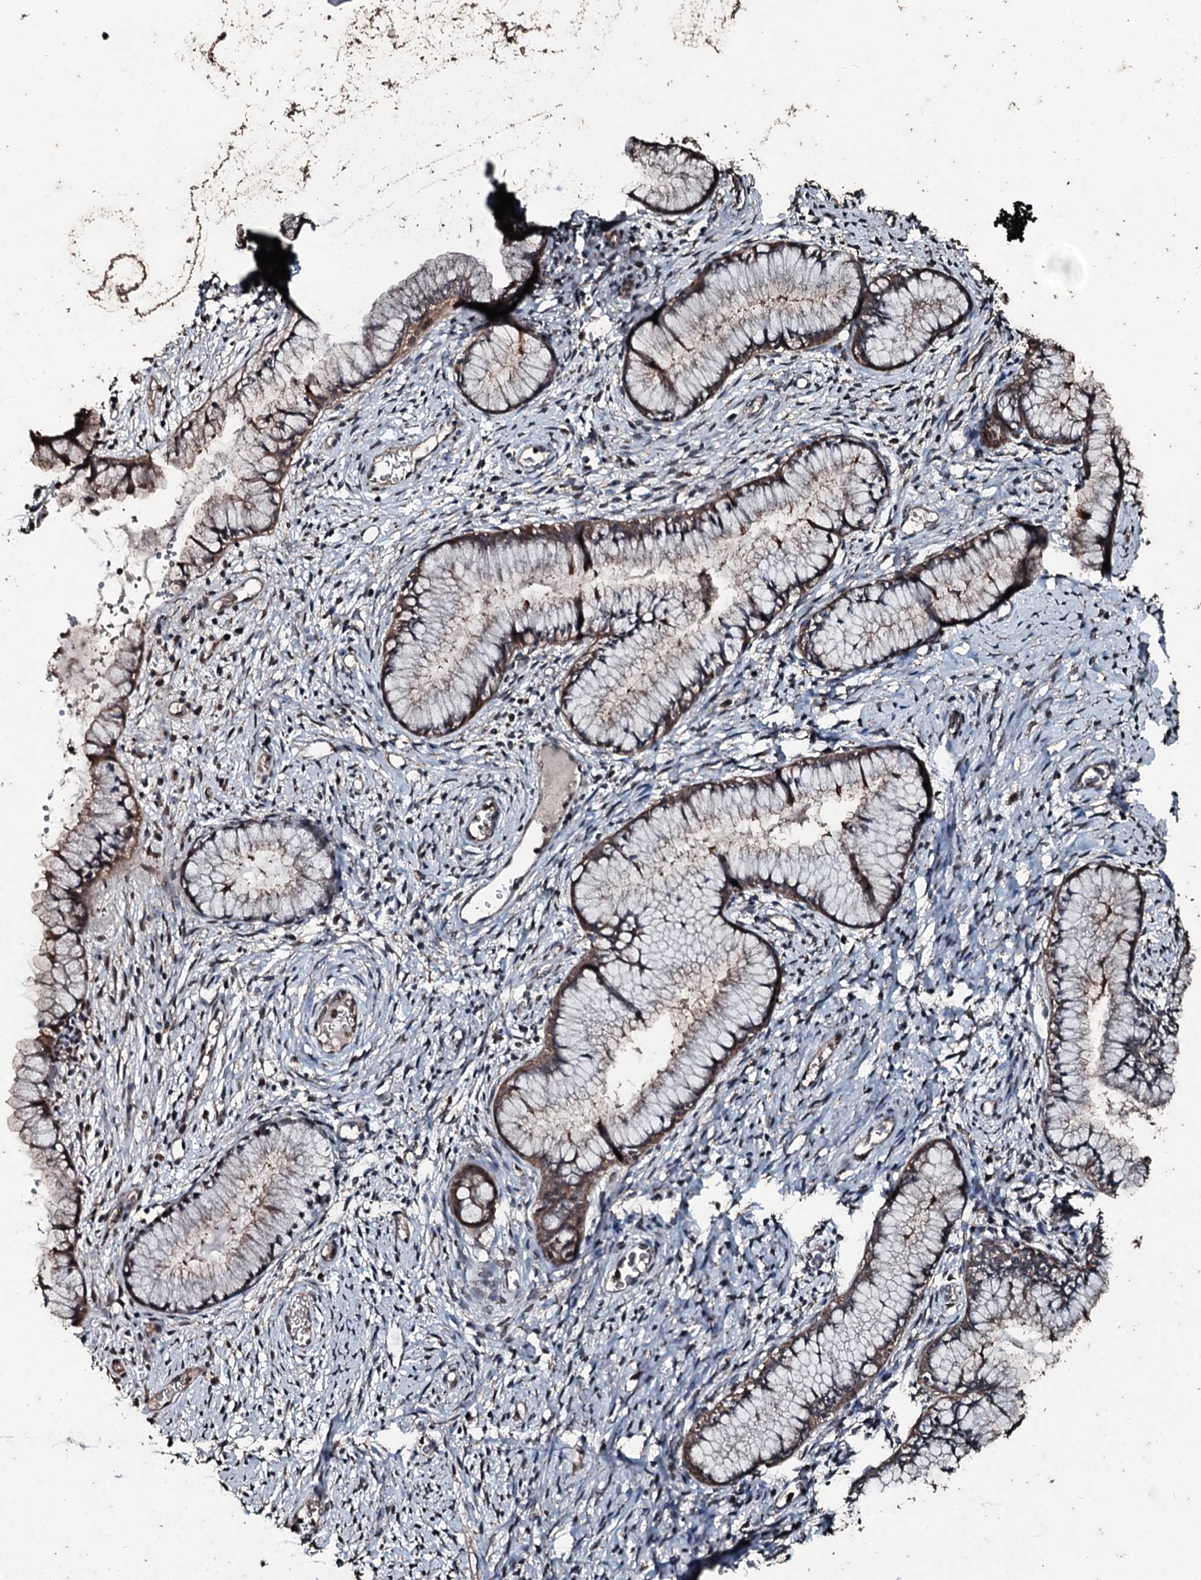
{"staining": {"intensity": "weak", "quantity": ">75%", "location": "cytoplasmic/membranous"}, "tissue": "cervix", "cell_type": "Glandular cells", "image_type": "normal", "snomed": [{"axis": "morphology", "description": "Normal tissue, NOS"}, {"axis": "topography", "description": "Cervix"}], "caption": "Glandular cells demonstrate low levels of weak cytoplasmic/membranous expression in about >75% of cells in benign human cervix. (DAB (3,3'-diaminobenzidine) IHC, brown staining for protein, blue staining for nuclei).", "gene": "FAAP24", "patient": {"sex": "female", "age": 42}}